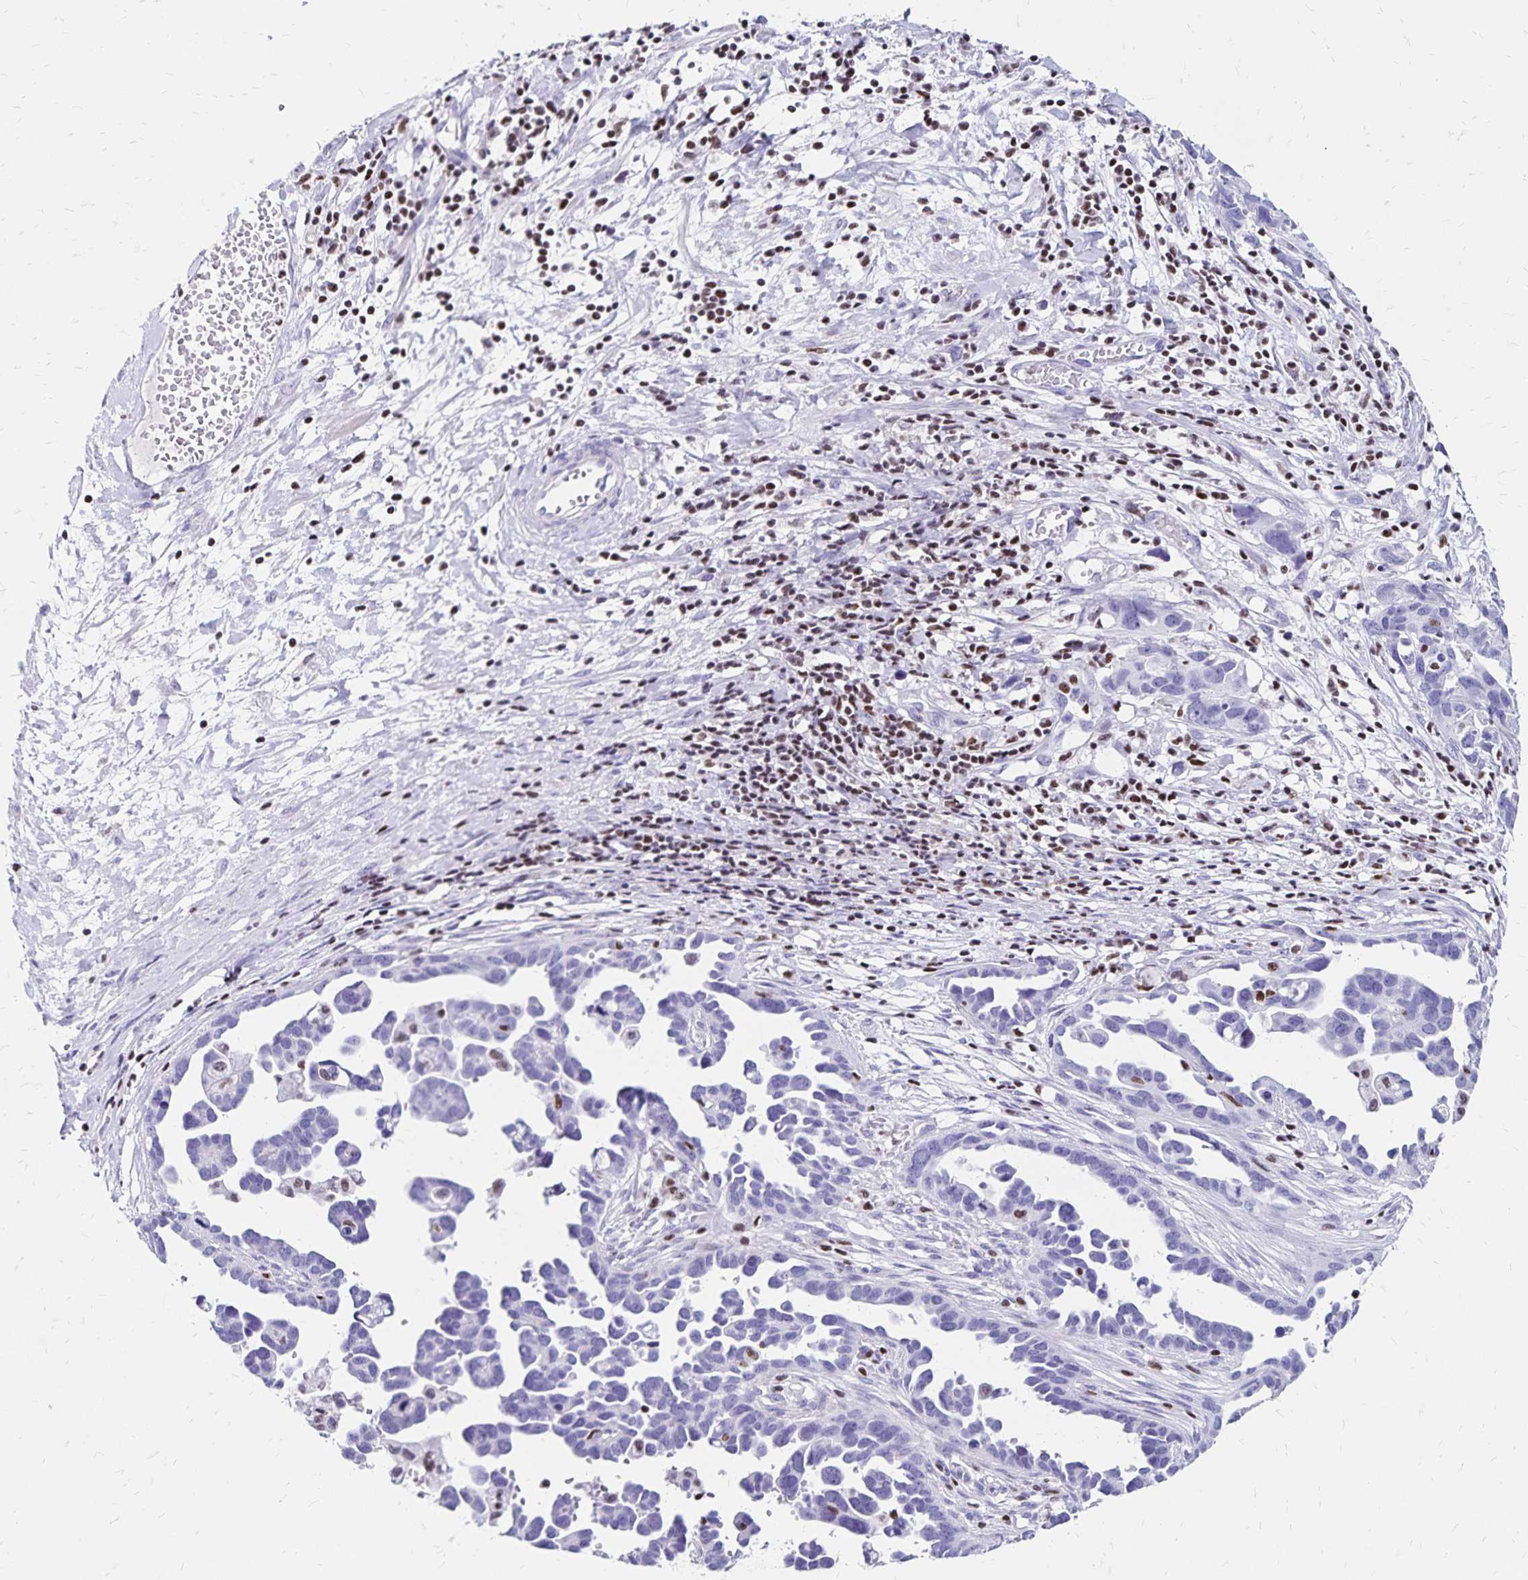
{"staining": {"intensity": "negative", "quantity": "none", "location": "none"}, "tissue": "ovarian cancer", "cell_type": "Tumor cells", "image_type": "cancer", "snomed": [{"axis": "morphology", "description": "Cystadenocarcinoma, serous, NOS"}, {"axis": "topography", "description": "Ovary"}], "caption": "Immunohistochemistry (IHC) photomicrograph of human serous cystadenocarcinoma (ovarian) stained for a protein (brown), which displays no expression in tumor cells. (Brightfield microscopy of DAB (3,3'-diaminobenzidine) immunohistochemistry (IHC) at high magnification).", "gene": "IKZF1", "patient": {"sex": "female", "age": 54}}